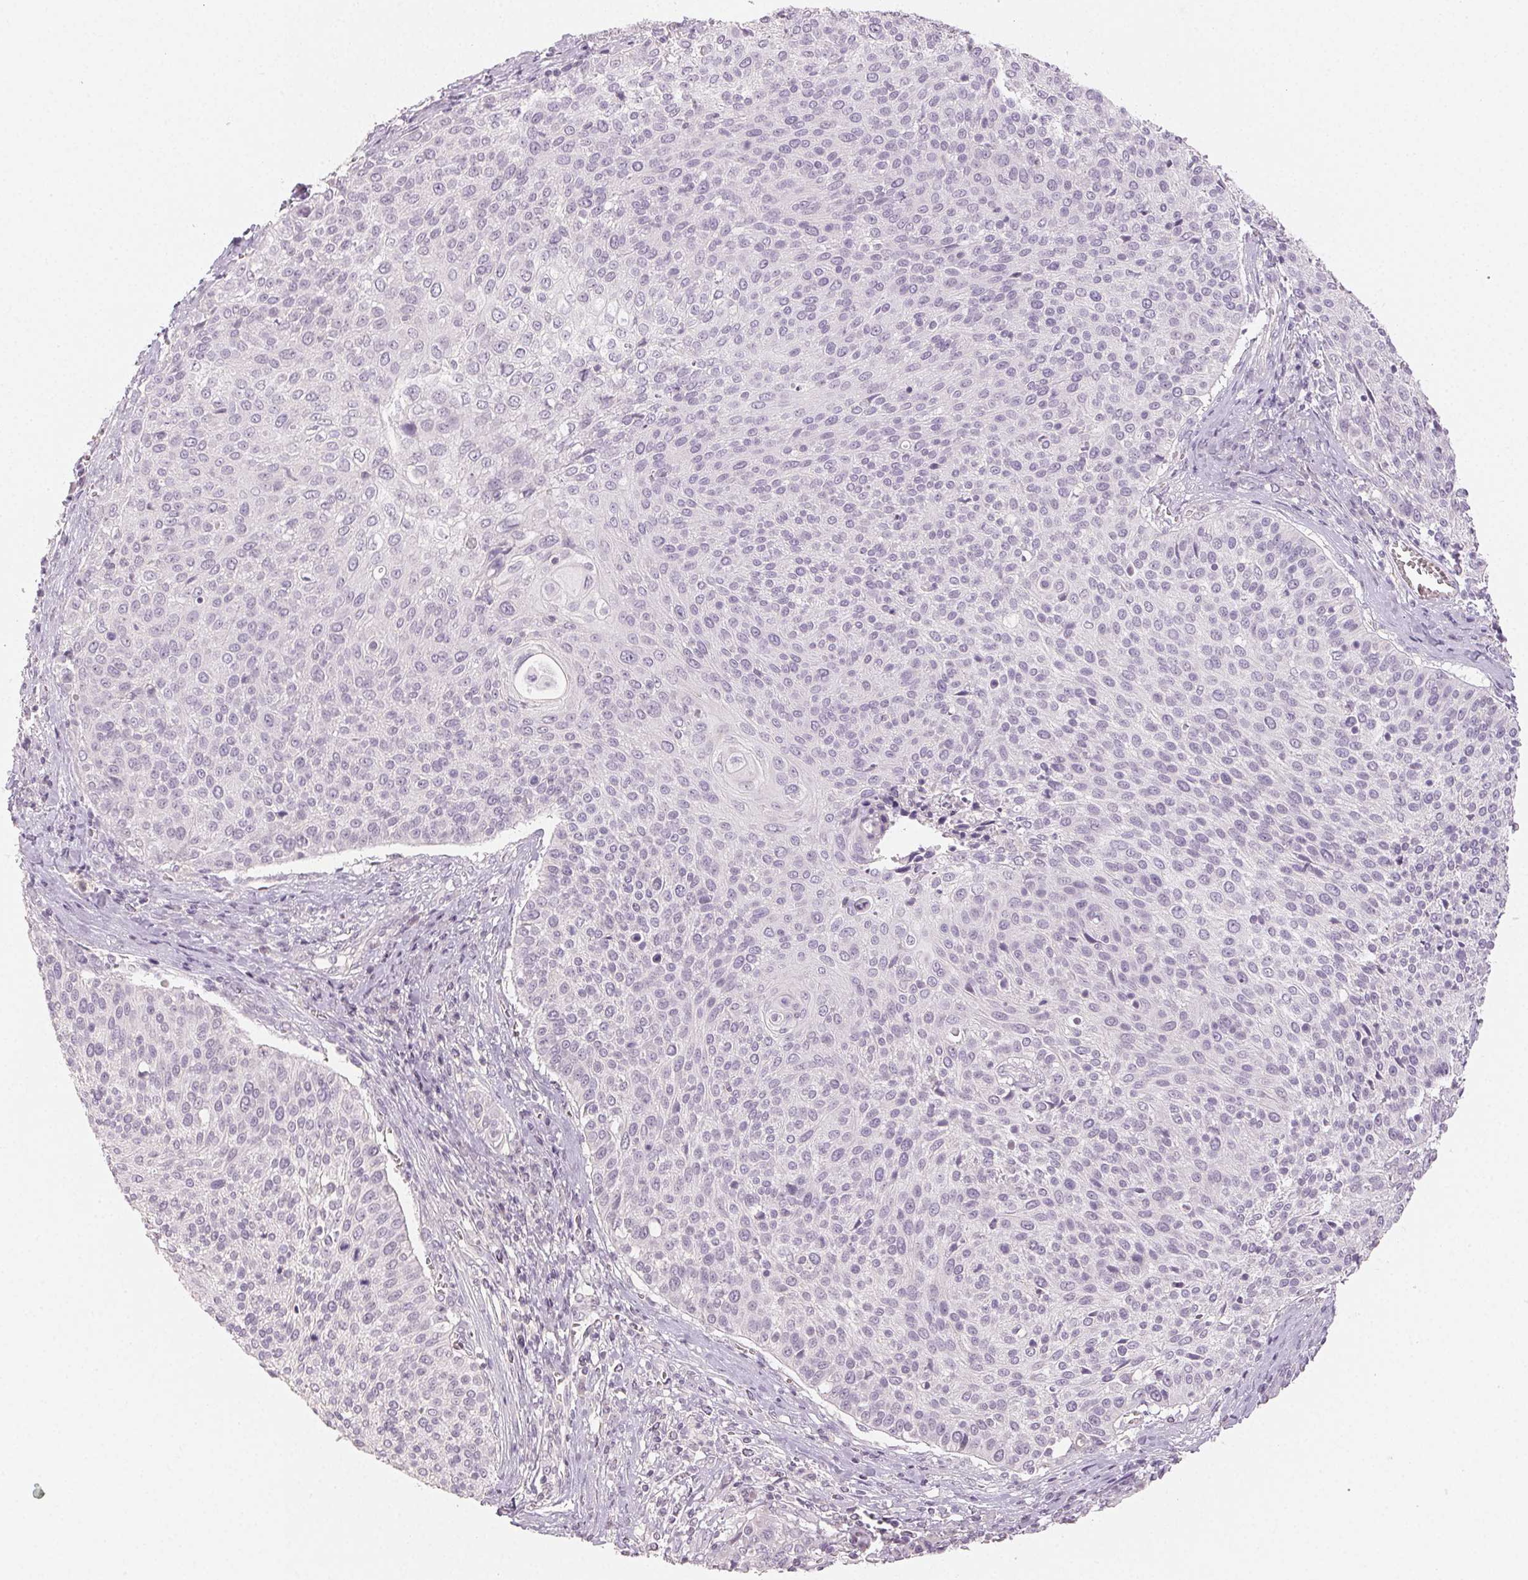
{"staining": {"intensity": "negative", "quantity": "none", "location": "none"}, "tissue": "cervical cancer", "cell_type": "Tumor cells", "image_type": "cancer", "snomed": [{"axis": "morphology", "description": "Squamous cell carcinoma, NOS"}, {"axis": "topography", "description": "Cervix"}], "caption": "This is an IHC micrograph of cervical squamous cell carcinoma. There is no expression in tumor cells.", "gene": "LVRN", "patient": {"sex": "female", "age": 31}}